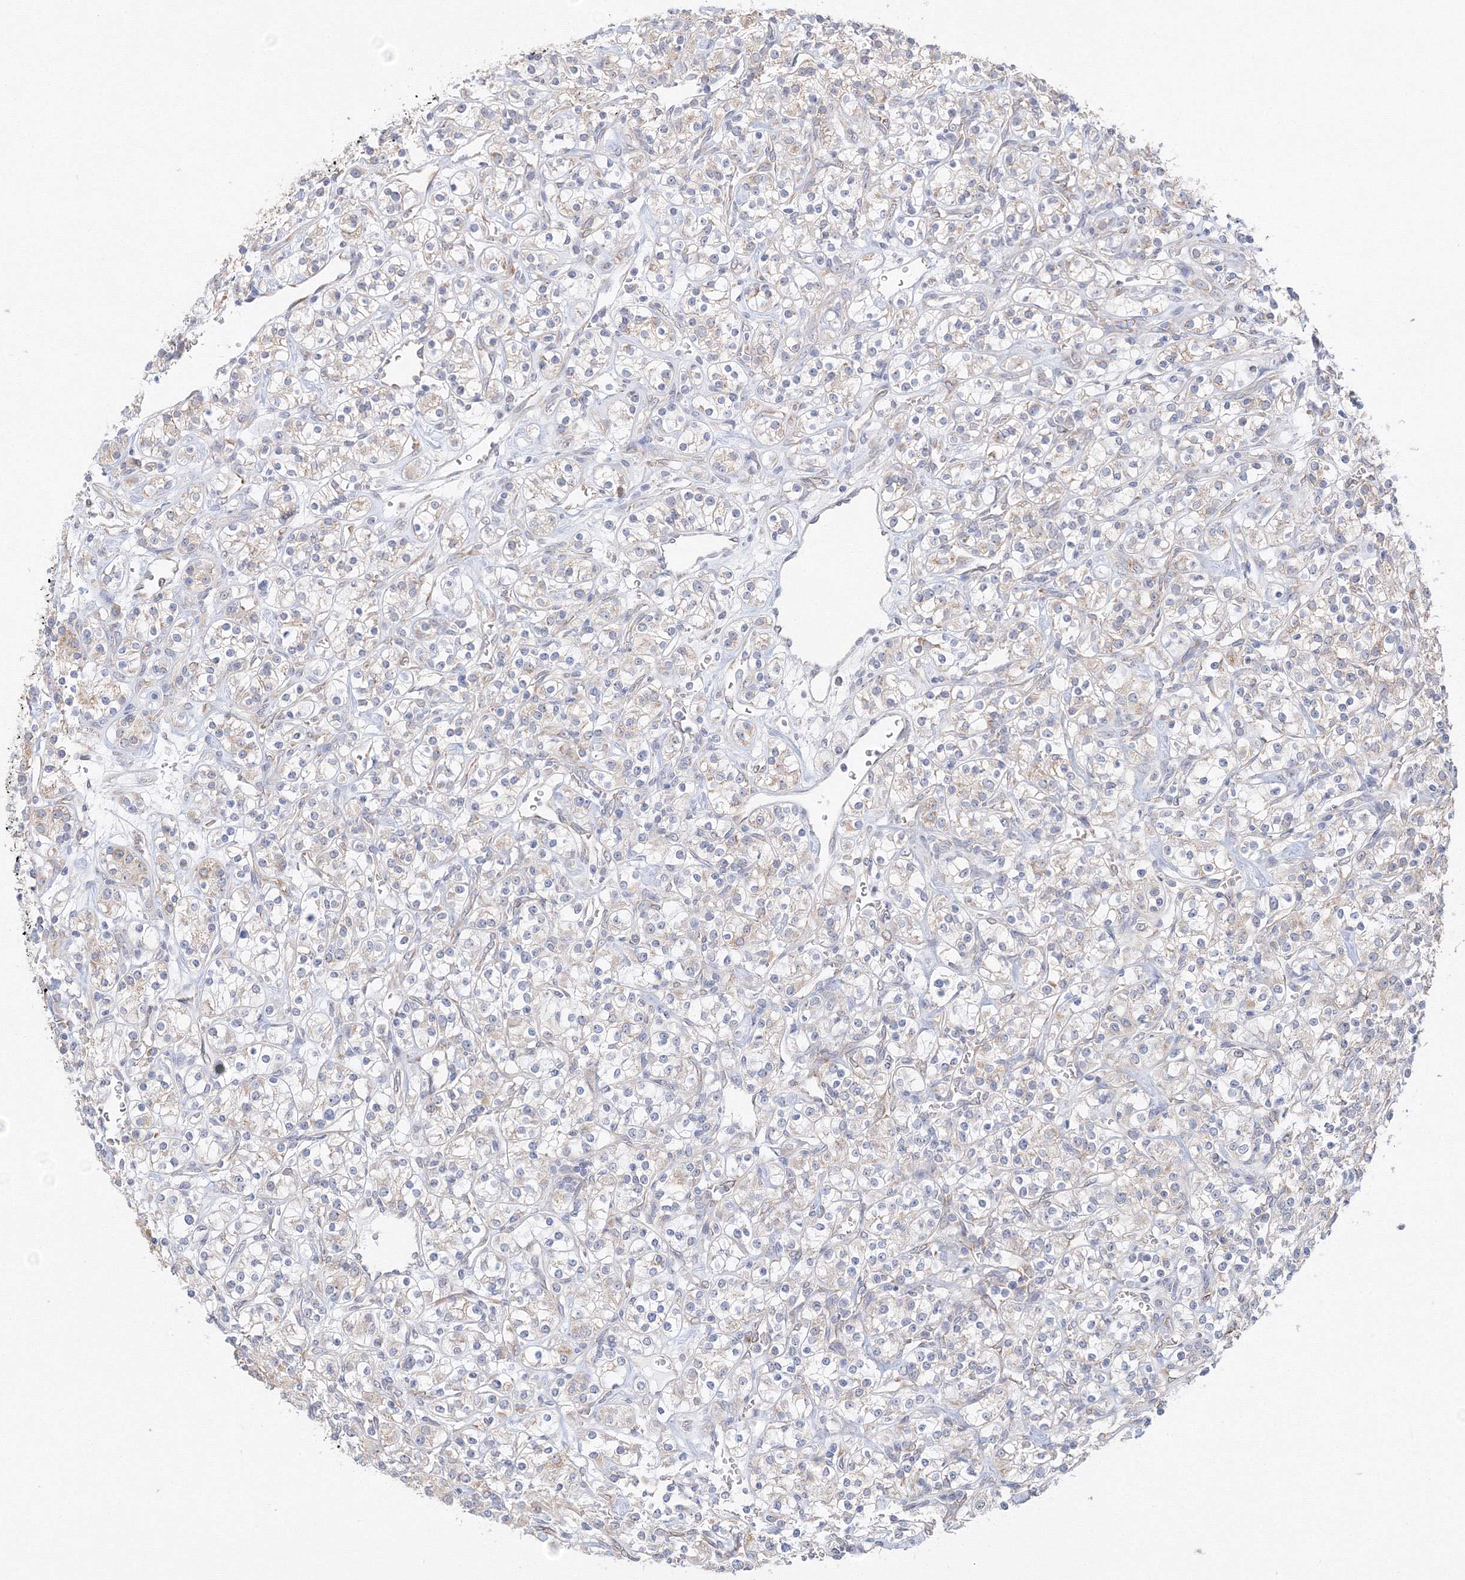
{"staining": {"intensity": "negative", "quantity": "none", "location": "none"}, "tissue": "renal cancer", "cell_type": "Tumor cells", "image_type": "cancer", "snomed": [{"axis": "morphology", "description": "Adenocarcinoma, NOS"}, {"axis": "topography", "description": "Kidney"}], "caption": "Immunohistochemistry (IHC) photomicrograph of neoplastic tissue: renal cancer stained with DAB exhibits no significant protein expression in tumor cells.", "gene": "DHRS12", "patient": {"sex": "male", "age": 77}}